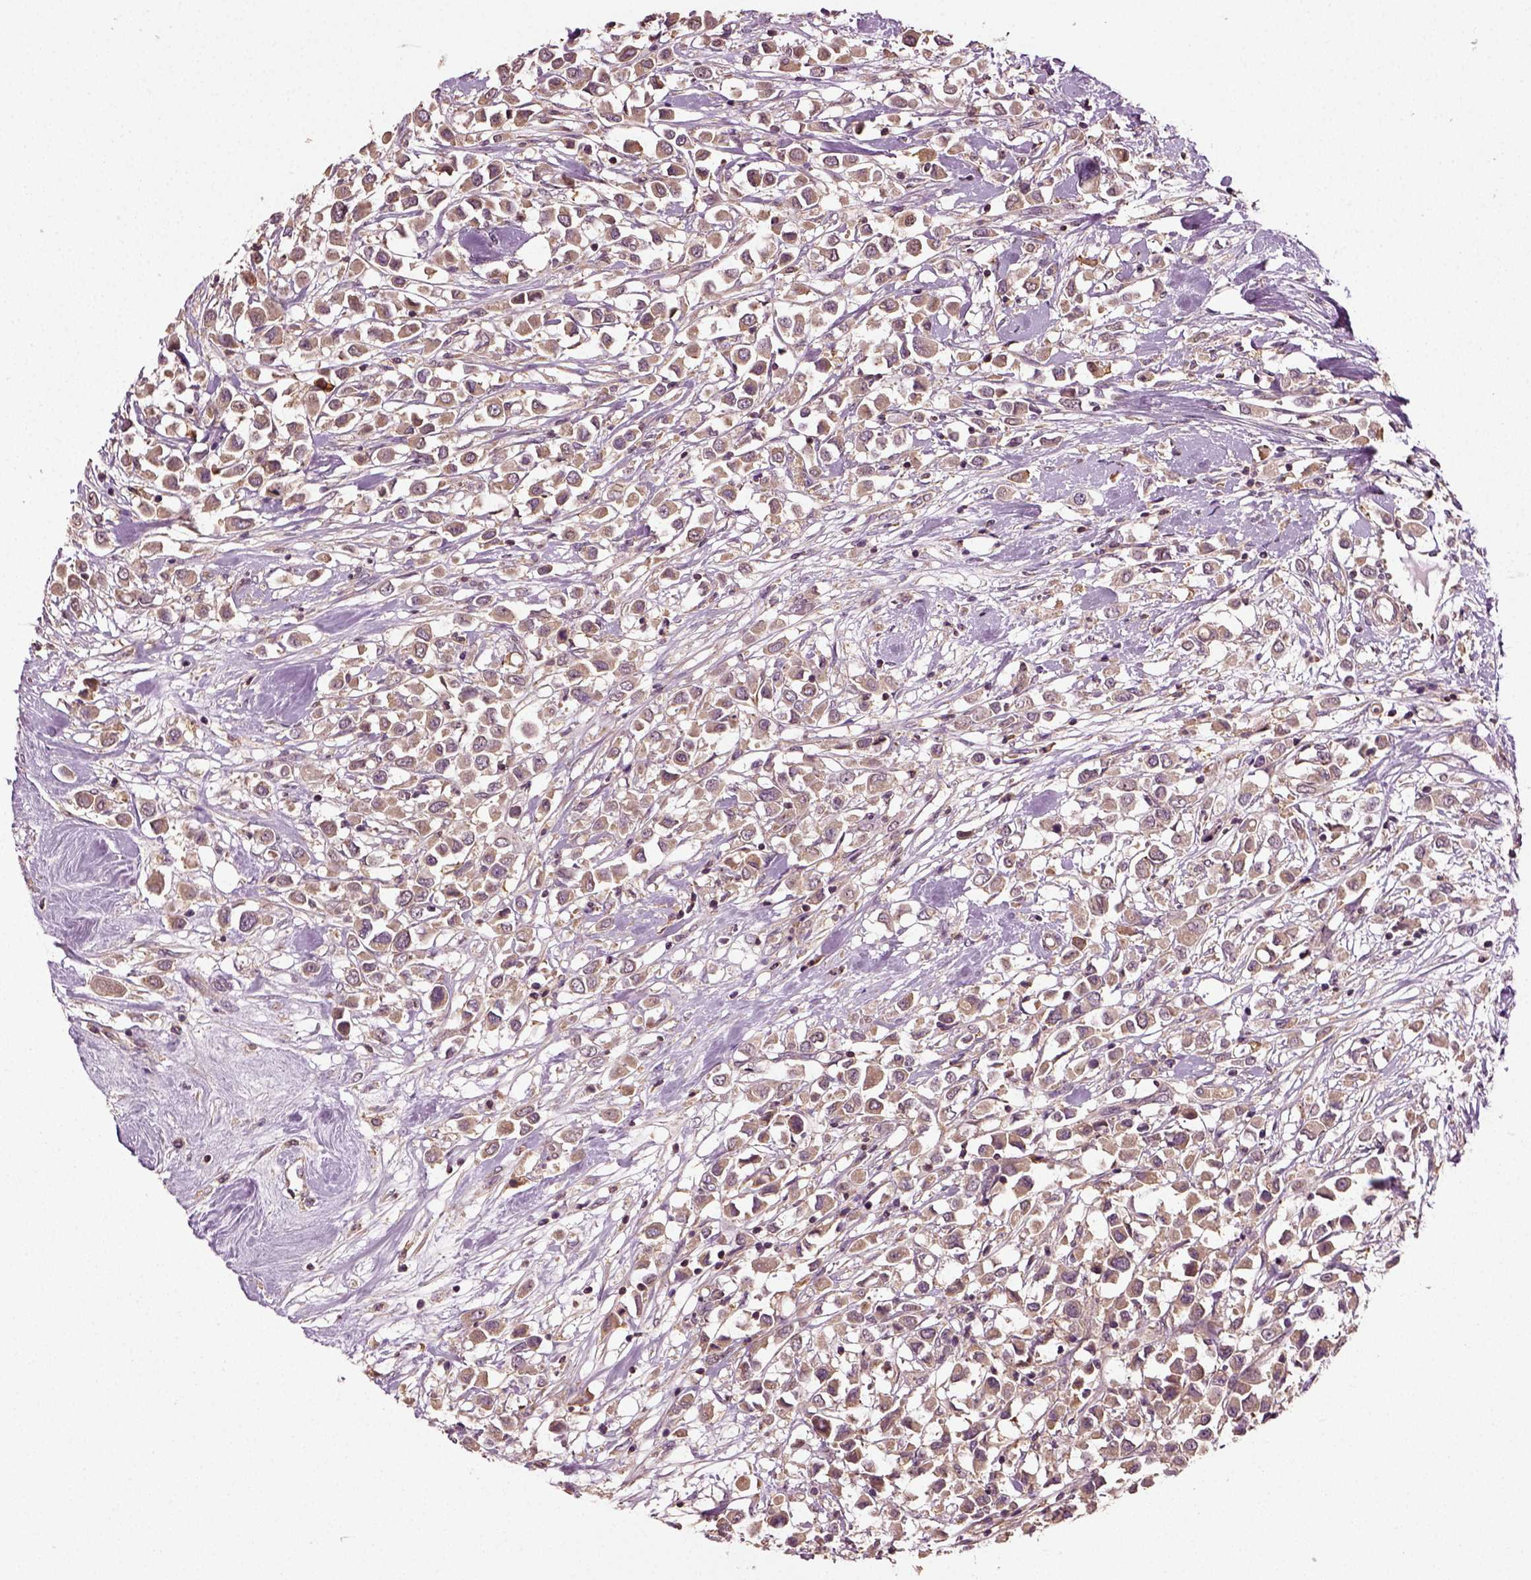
{"staining": {"intensity": "moderate", "quantity": ">75%", "location": "cytoplasmic/membranous"}, "tissue": "breast cancer", "cell_type": "Tumor cells", "image_type": "cancer", "snomed": [{"axis": "morphology", "description": "Duct carcinoma"}, {"axis": "topography", "description": "Breast"}], "caption": "IHC photomicrograph of human invasive ductal carcinoma (breast) stained for a protein (brown), which reveals medium levels of moderate cytoplasmic/membranous expression in approximately >75% of tumor cells.", "gene": "ERV3-1", "patient": {"sex": "female", "age": 61}}